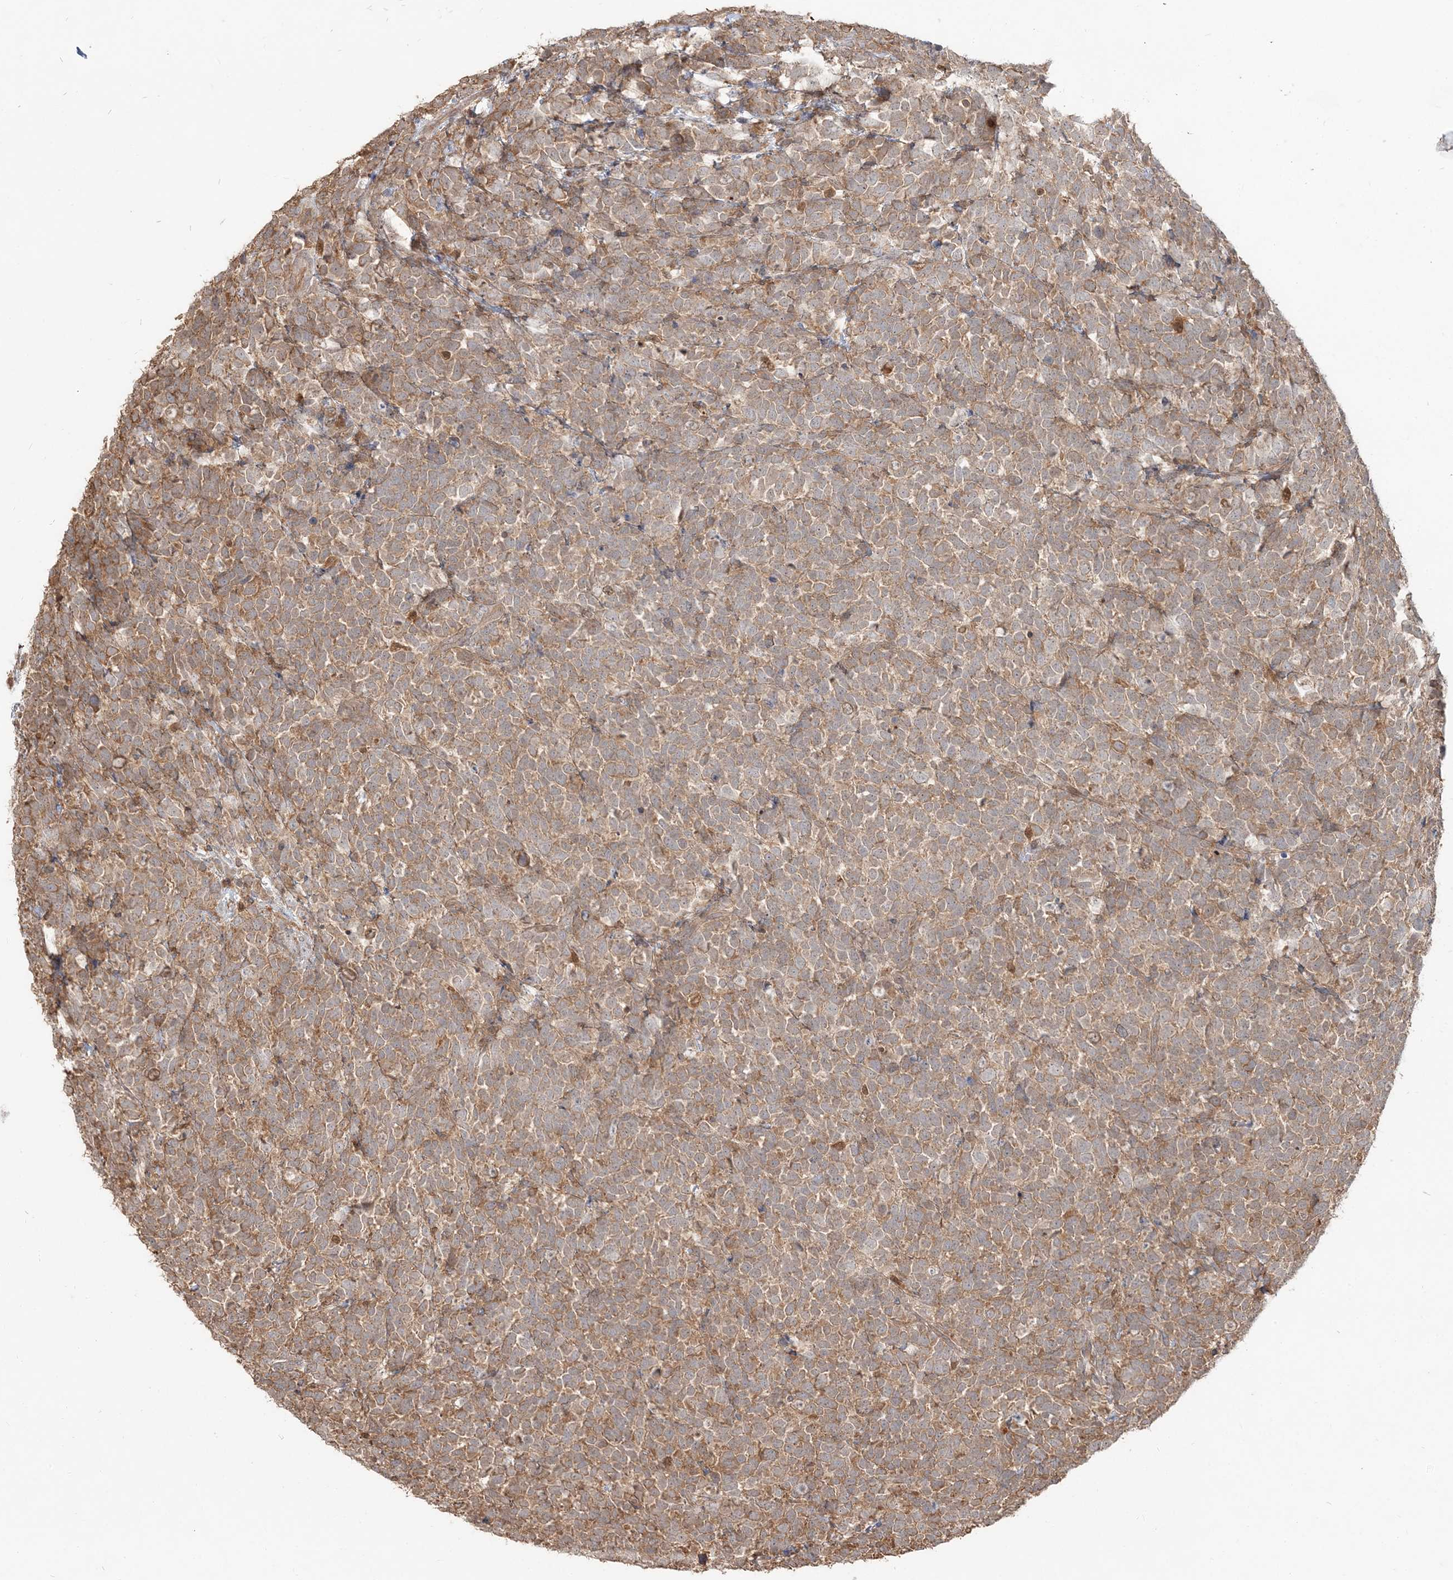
{"staining": {"intensity": "moderate", "quantity": ">75%", "location": "cytoplasmic/membranous"}, "tissue": "urothelial cancer", "cell_type": "Tumor cells", "image_type": "cancer", "snomed": [{"axis": "morphology", "description": "Urothelial carcinoma, High grade"}, {"axis": "topography", "description": "Urinary bladder"}], "caption": "Immunohistochemical staining of high-grade urothelial carcinoma demonstrates medium levels of moderate cytoplasmic/membranous expression in approximately >75% of tumor cells. (Stains: DAB (3,3'-diaminobenzidine) in brown, nuclei in blue, Microscopy: brightfield microscopy at high magnification).", "gene": "CAB39", "patient": {"sex": "female", "age": 82}}